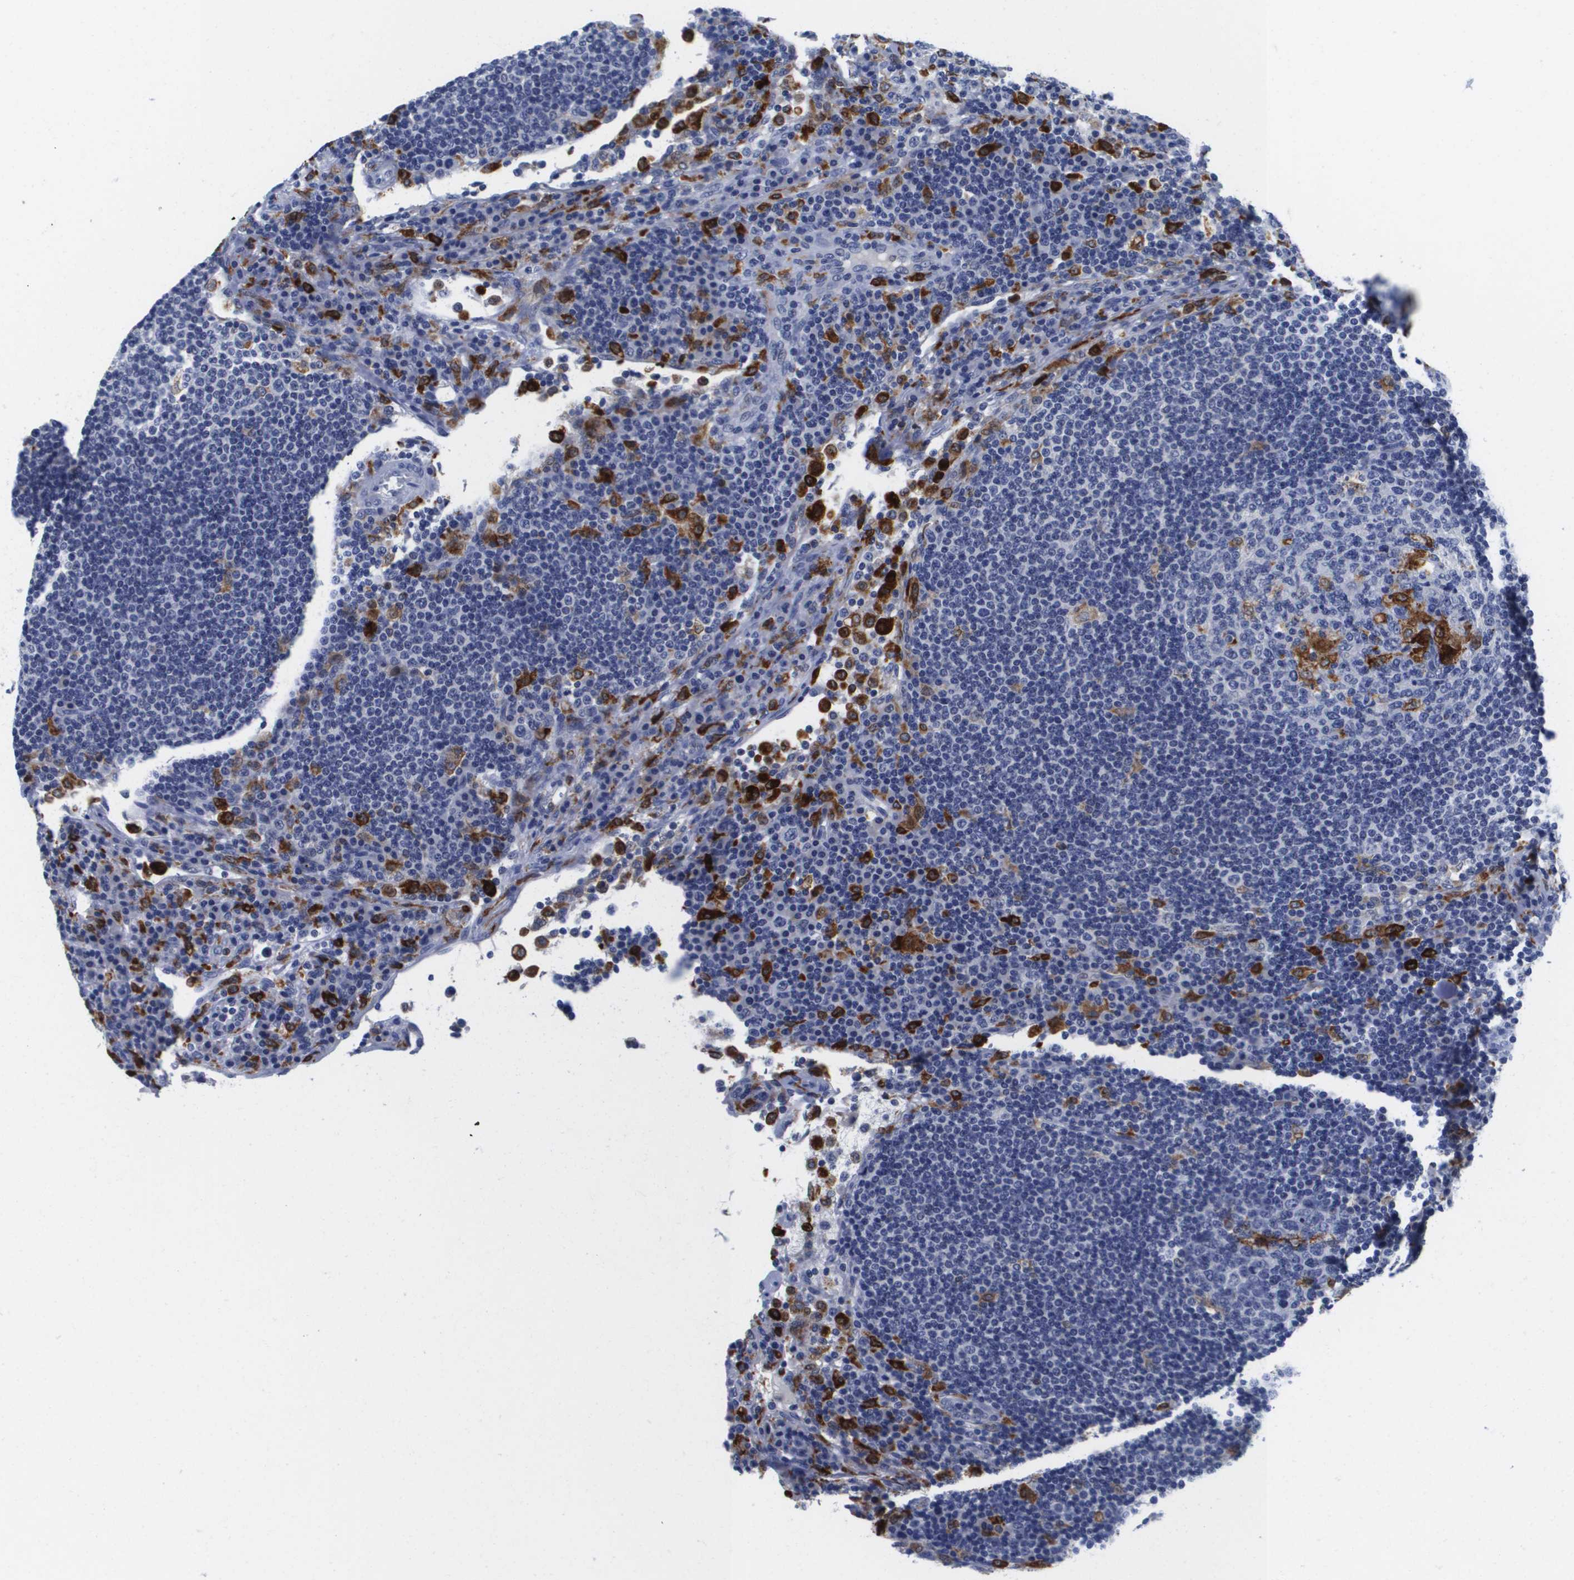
{"staining": {"intensity": "strong", "quantity": "<25%", "location": "cytoplasmic/membranous"}, "tissue": "lymph node", "cell_type": "Germinal center cells", "image_type": "normal", "snomed": [{"axis": "morphology", "description": "Normal tissue, NOS"}, {"axis": "topography", "description": "Lymph node"}], "caption": "The histopathology image shows a brown stain indicating the presence of a protein in the cytoplasmic/membranous of germinal center cells in lymph node.", "gene": "HMOX1", "patient": {"sex": "female", "age": 53}}